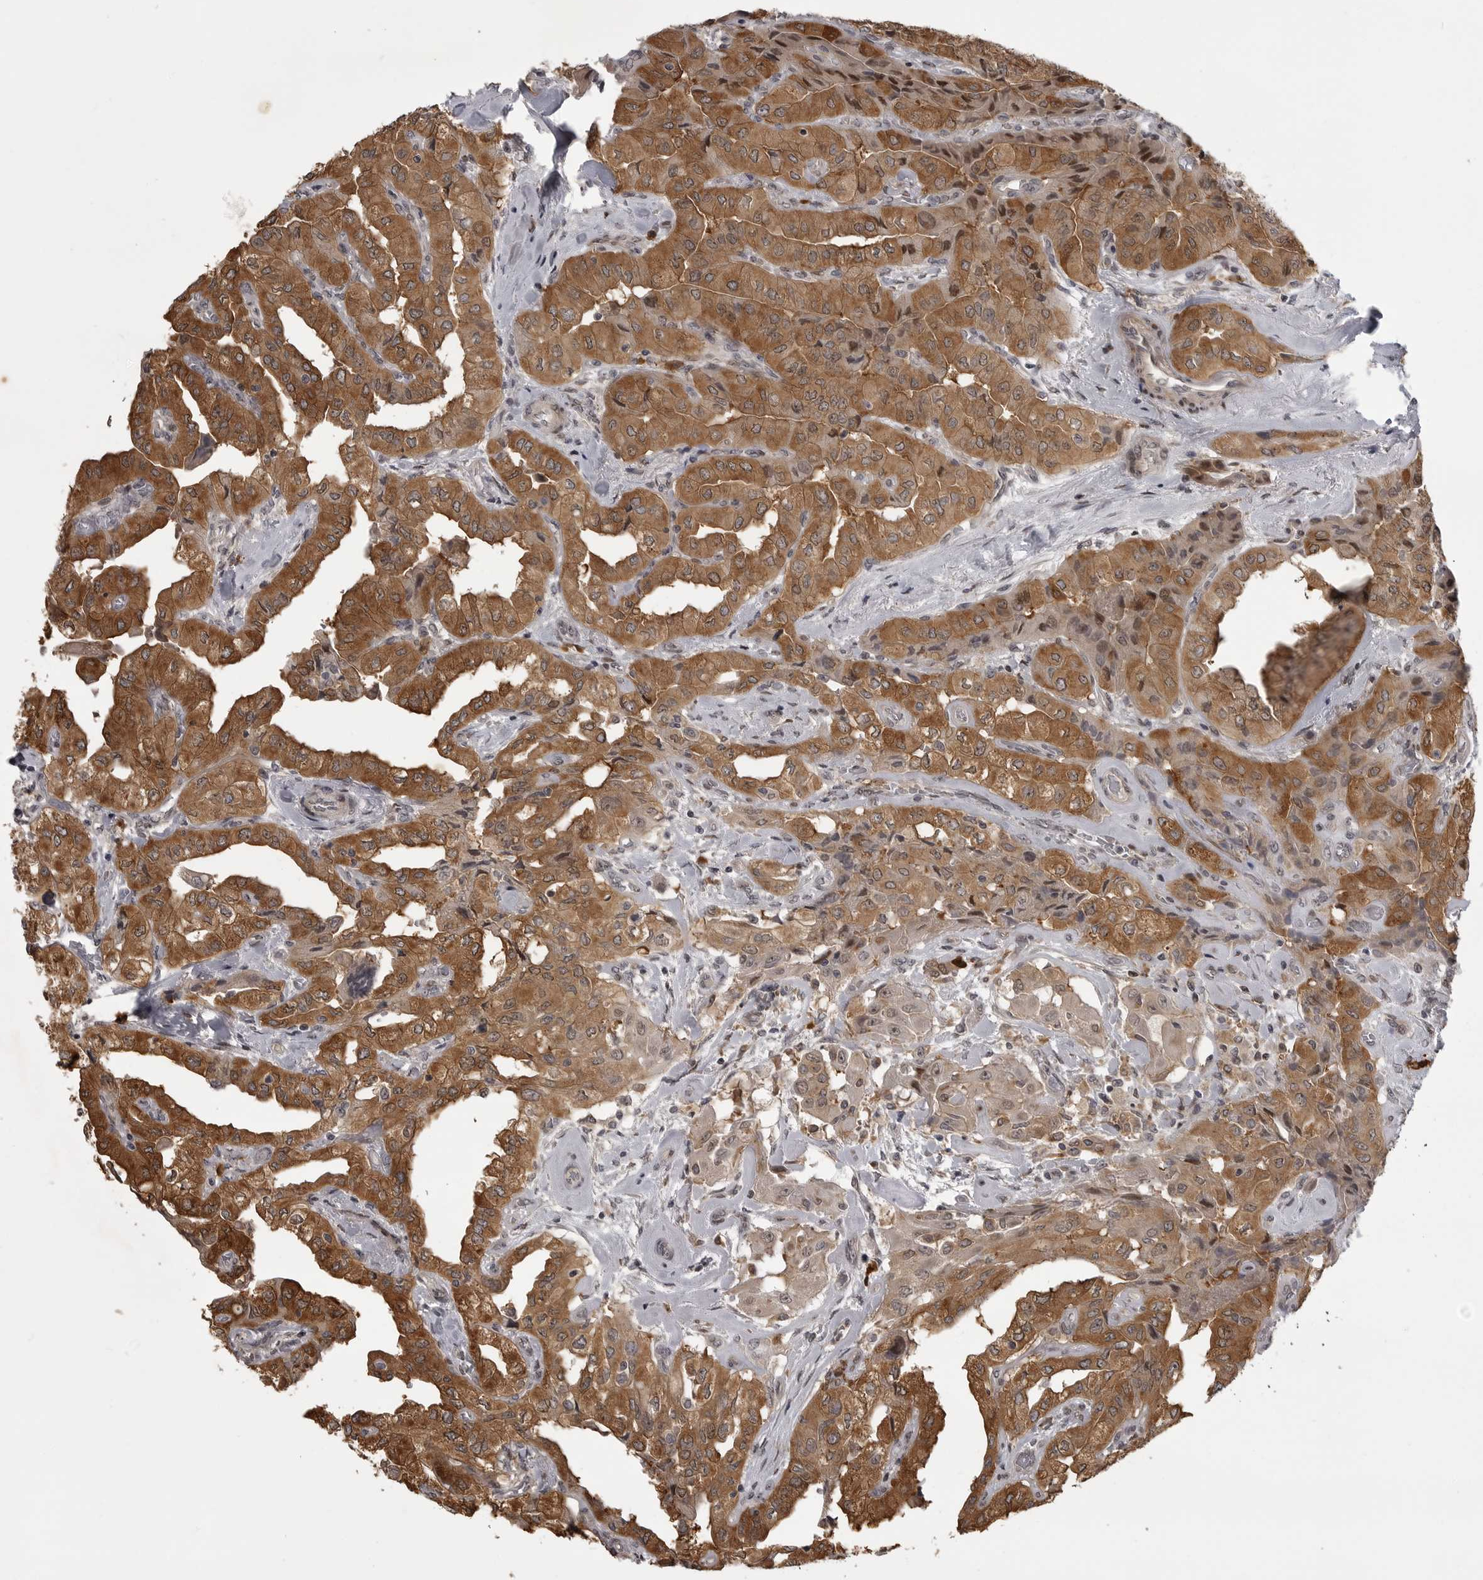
{"staining": {"intensity": "strong", "quantity": "25%-75%", "location": "cytoplasmic/membranous,nuclear"}, "tissue": "thyroid cancer", "cell_type": "Tumor cells", "image_type": "cancer", "snomed": [{"axis": "morphology", "description": "Papillary adenocarcinoma, NOS"}, {"axis": "topography", "description": "Thyroid gland"}], "caption": "Strong cytoplasmic/membranous and nuclear protein expression is identified in about 25%-75% of tumor cells in papillary adenocarcinoma (thyroid).", "gene": "SNX16", "patient": {"sex": "female", "age": 59}}